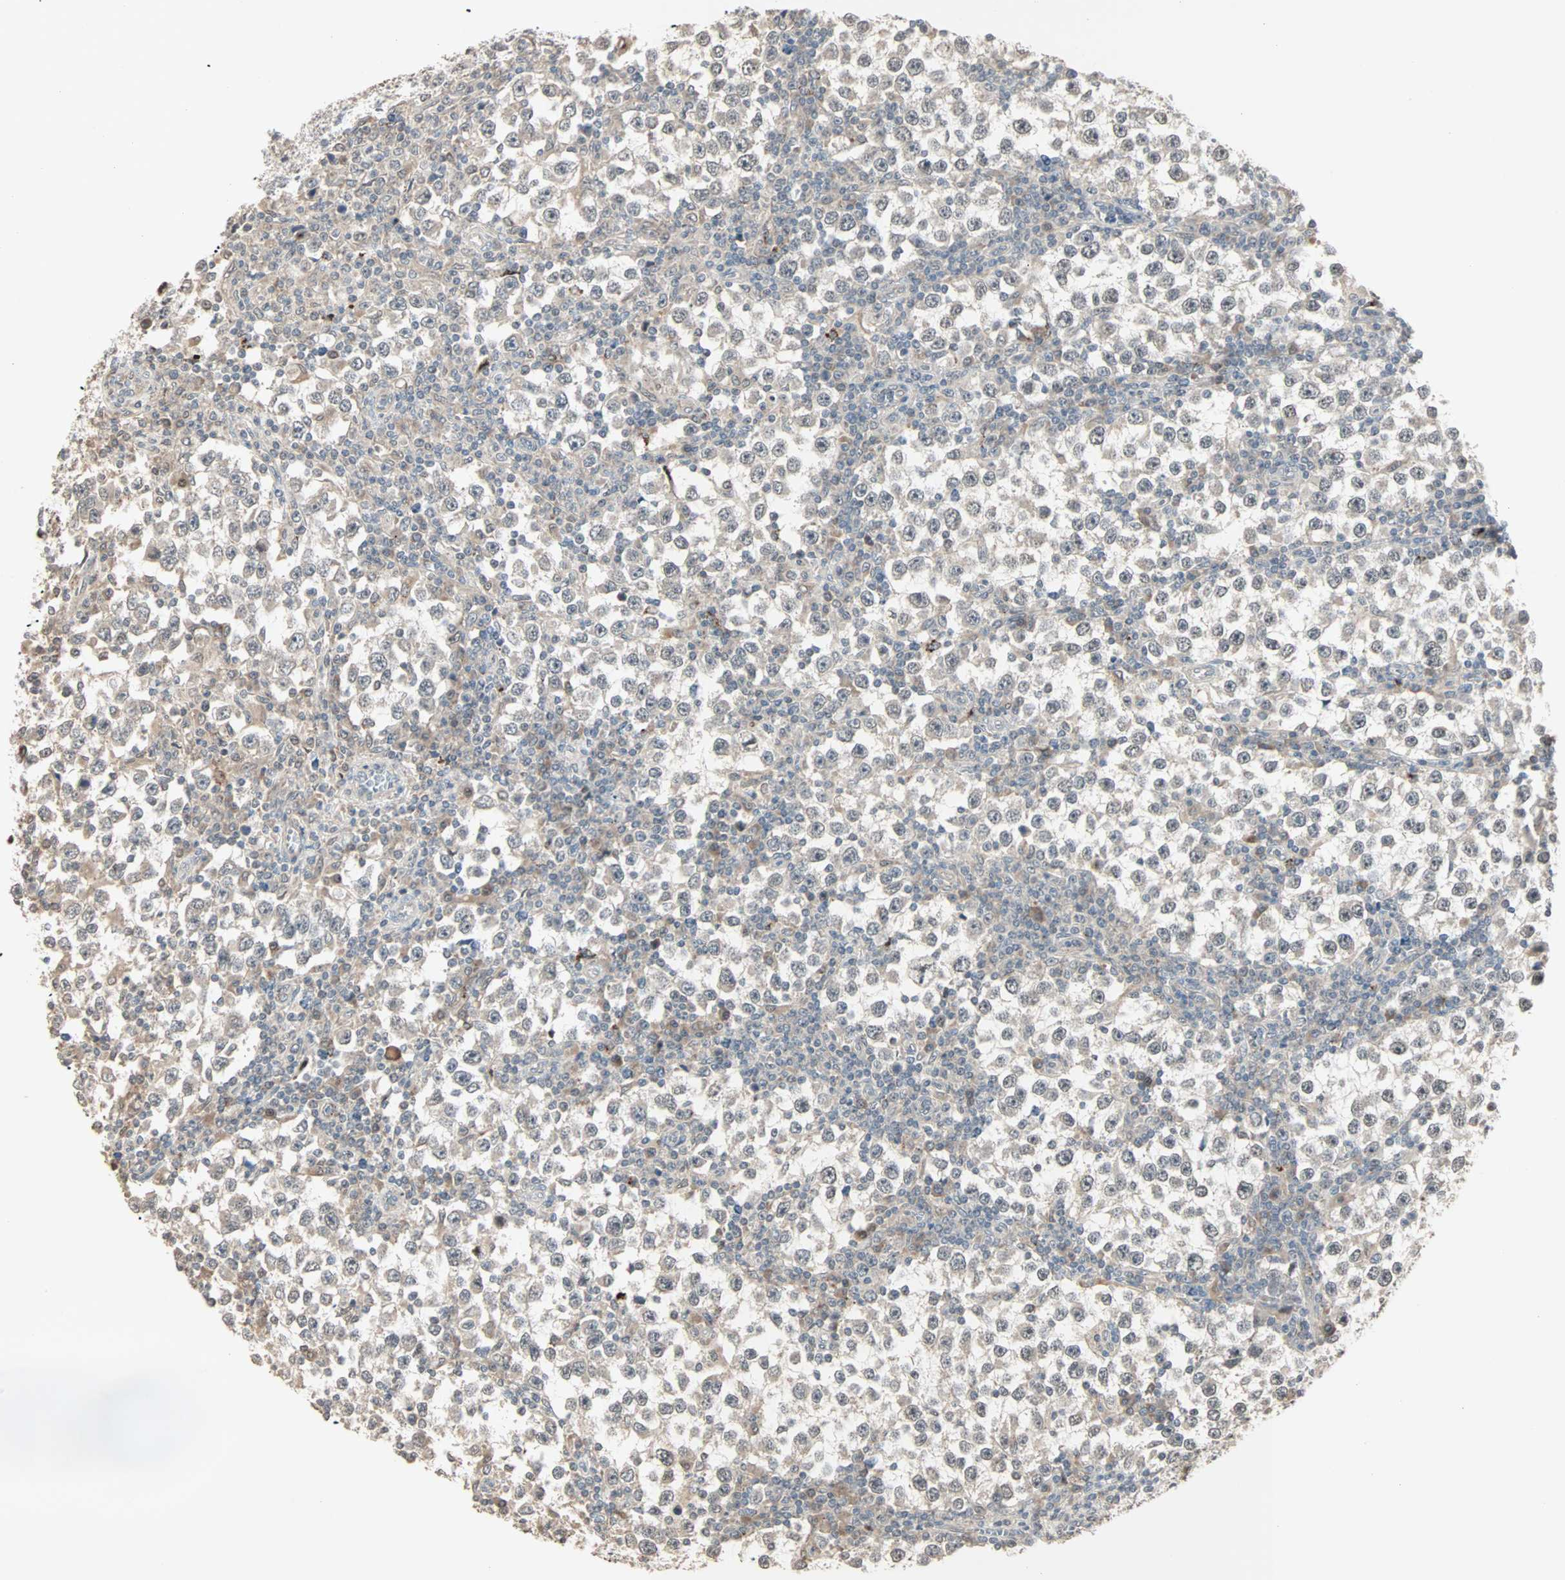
{"staining": {"intensity": "moderate", "quantity": ">75%", "location": "cytoplasmic/membranous,nuclear"}, "tissue": "testis cancer", "cell_type": "Tumor cells", "image_type": "cancer", "snomed": [{"axis": "morphology", "description": "Seminoma, NOS"}, {"axis": "topography", "description": "Testis"}], "caption": "The photomicrograph shows staining of testis cancer (seminoma), revealing moderate cytoplasmic/membranous and nuclear protein staining (brown color) within tumor cells.", "gene": "KDM4A", "patient": {"sex": "male", "age": 65}}